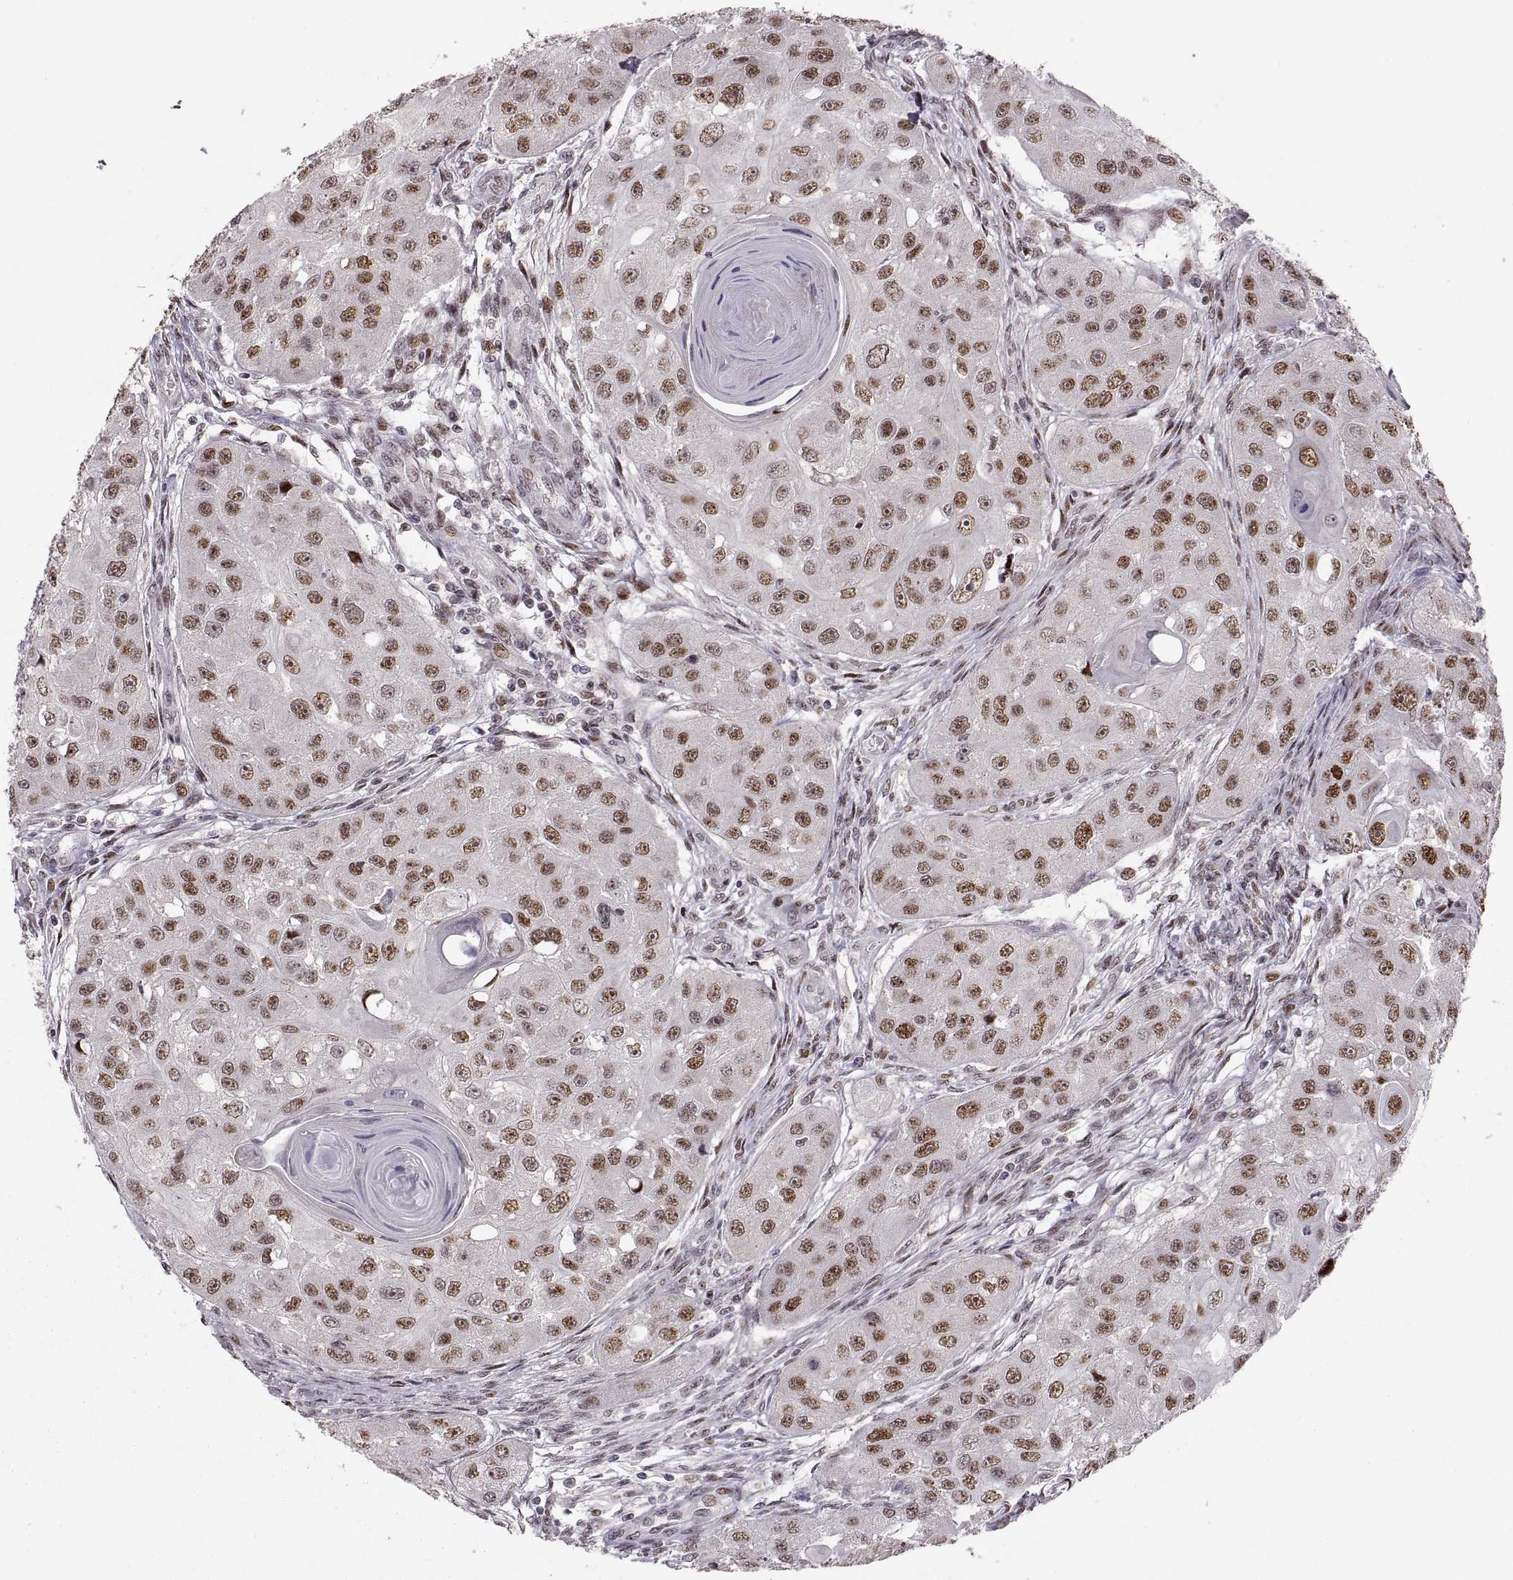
{"staining": {"intensity": "strong", "quantity": ">75%", "location": "nuclear"}, "tissue": "head and neck cancer", "cell_type": "Tumor cells", "image_type": "cancer", "snomed": [{"axis": "morphology", "description": "Squamous cell carcinoma, NOS"}, {"axis": "topography", "description": "Head-Neck"}], "caption": "Tumor cells exhibit high levels of strong nuclear expression in about >75% of cells in squamous cell carcinoma (head and neck). (DAB (3,3'-diaminobenzidine) IHC with brightfield microscopy, high magnification).", "gene": "SNAI1", "patient": {"sex": "male", "age": 51}}